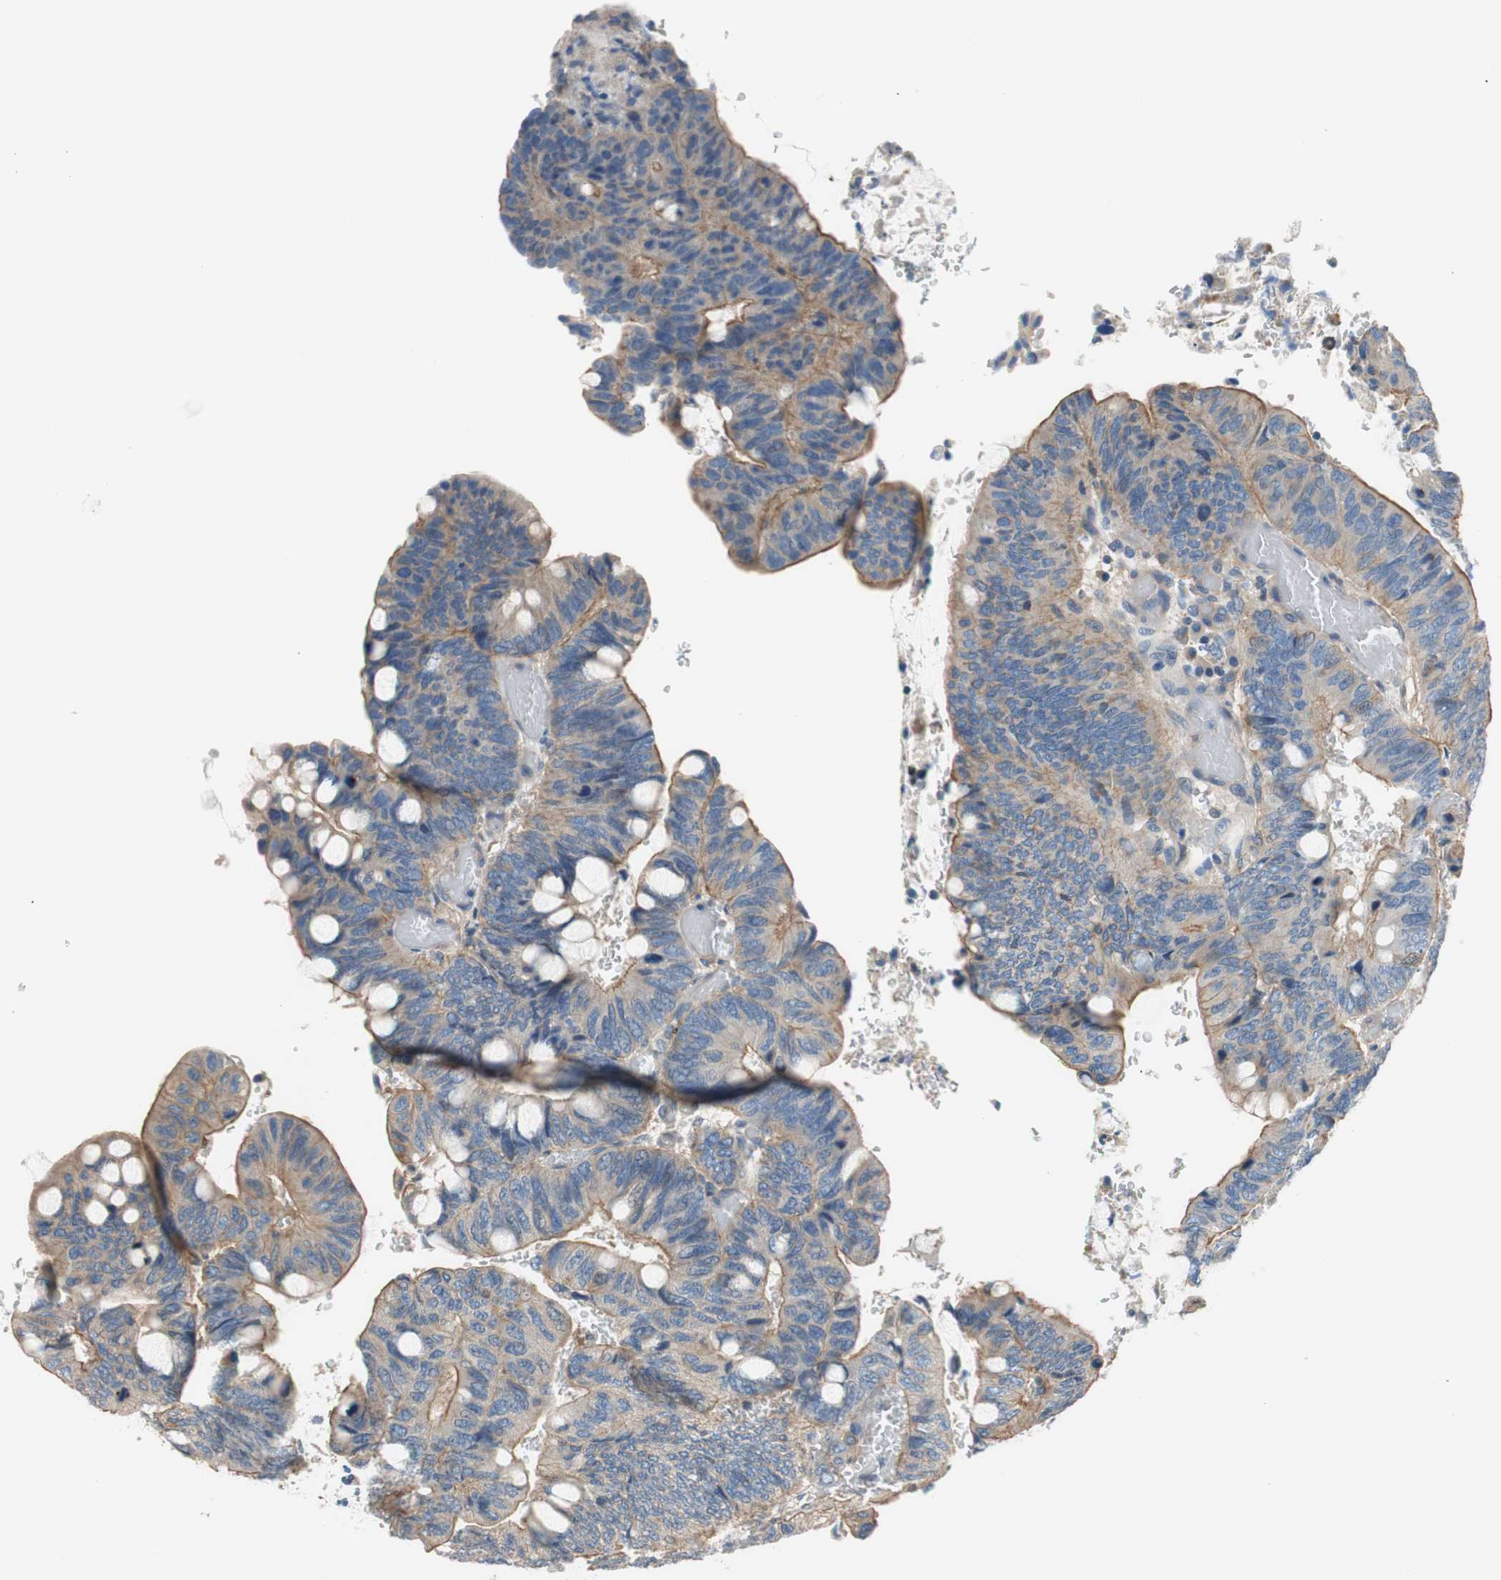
{"staining": {"intensity": "moderate", "quantity": ">75%", "location": "cytoplasmic/membranous"}, "tissue": "colorectal cancer", "cell_type": "Tumor cells", "image_type": "cancer", "snomed": [{"axis": "morphology", "description": "Normal tissue, NOS"}, {"axis": "morphology", "description": "Adenocarcinoma, NOS"}, {"axis": "topography", "description": "Rectum"}, {"axis": "topography", "description": "Peripheral nerve tissue"}], "caption": "Colorectal cancer (adenocarcinoma) stained with a brown dye demonstrates moderate cytoplasmic/membranous positive staining in approximately >75% of tumor cells.", "gene": "CALML3", "patient": {"sex": "male", "age": 92}}